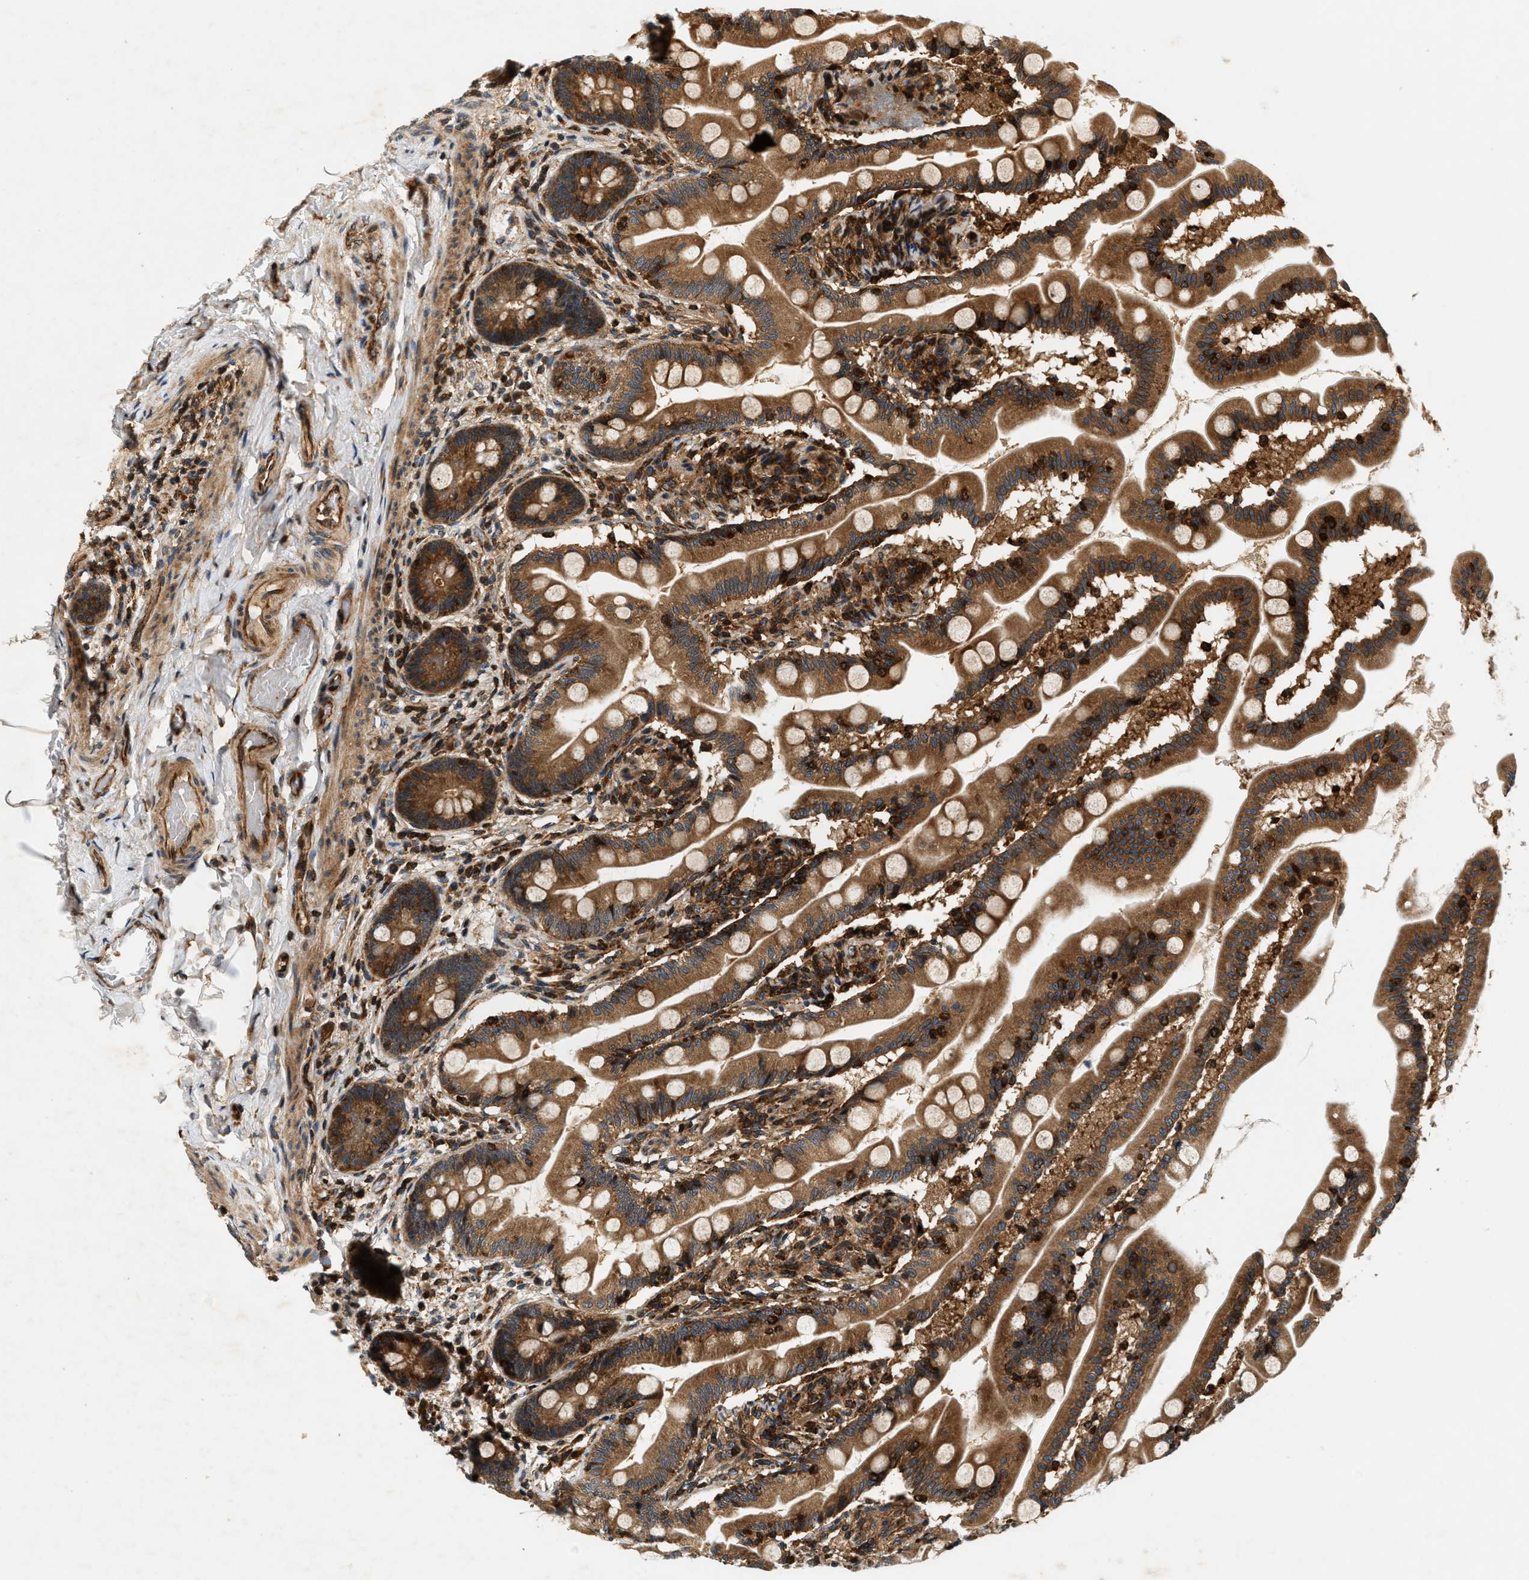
{"staining": {"intensity": "strong", "quantity": ">75%", "location": "cytoplasmic/membranous"}, "tissue": "small intestine", "cell_type": "Glandular cells", "image_type": "normal", "snomed": [{"axis": "morphology", "description": "Normal tissue, NOS"}, {"axis": "topography", "description": "Small intestine"}], "caption": "About >75% of glandular cells in unremarkable small intestine reveal strong cytoplasmic/membranous protein positivity as visualized by brown immunohistochemical staining.", "gene": "SAMD9", "patient": {"sex": "female", "age": 56}}